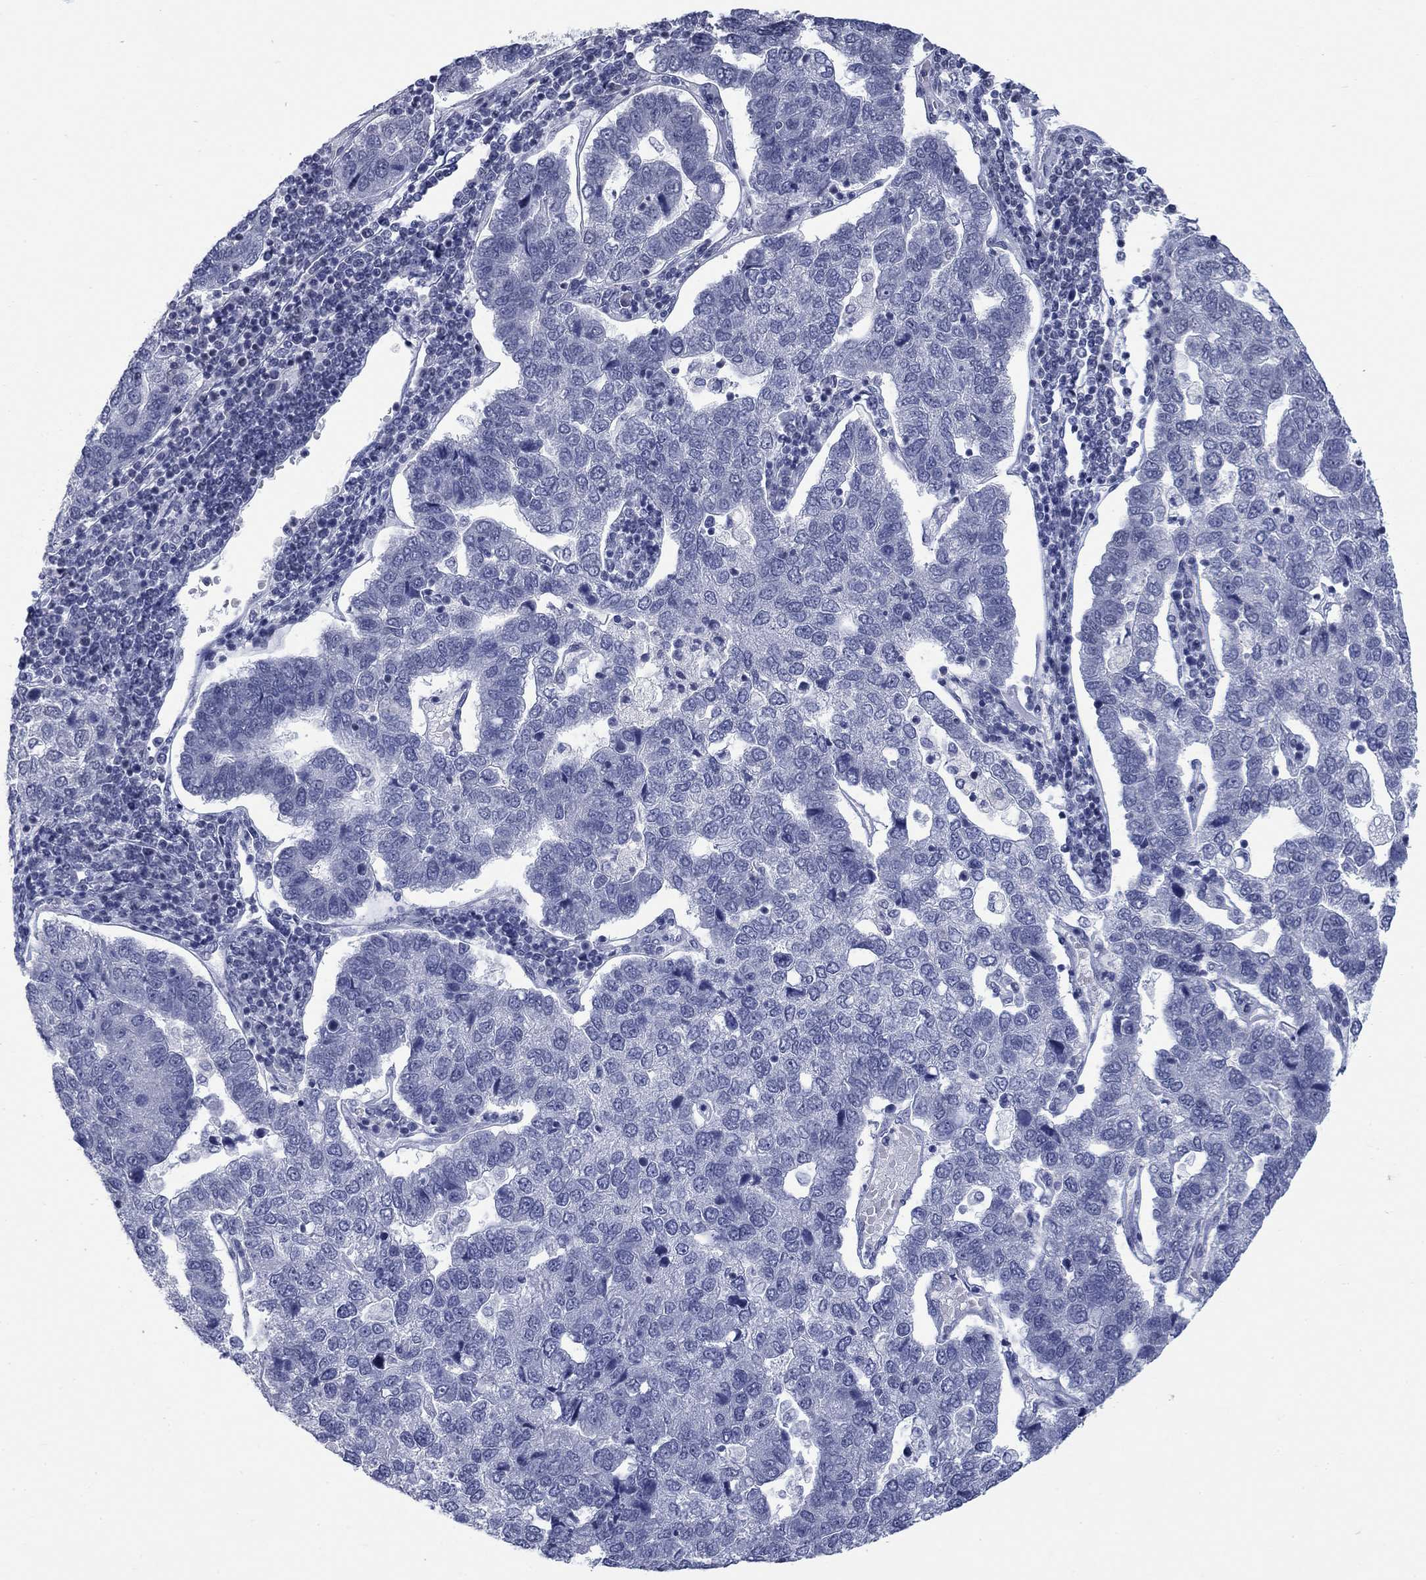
{"staining": {"intensity": "negative", "quantity": "none", "location": "none"}, "tissue": "pancreatic cancer", "cell_type": "Tumor cells", "image_type": "cancer", "snomed": [{"axis": "morphology", "description": "Adenocarcinoma, NOS"}, {"axis": "topography", "description": "Pancreas"}], "caption": "Micrograph shows no protein expression in tumor cells of adenocarcinoma (pancreatic) tissue.", "gene": "NPAS3", "patient": {"sex": "female", "age": 61}}